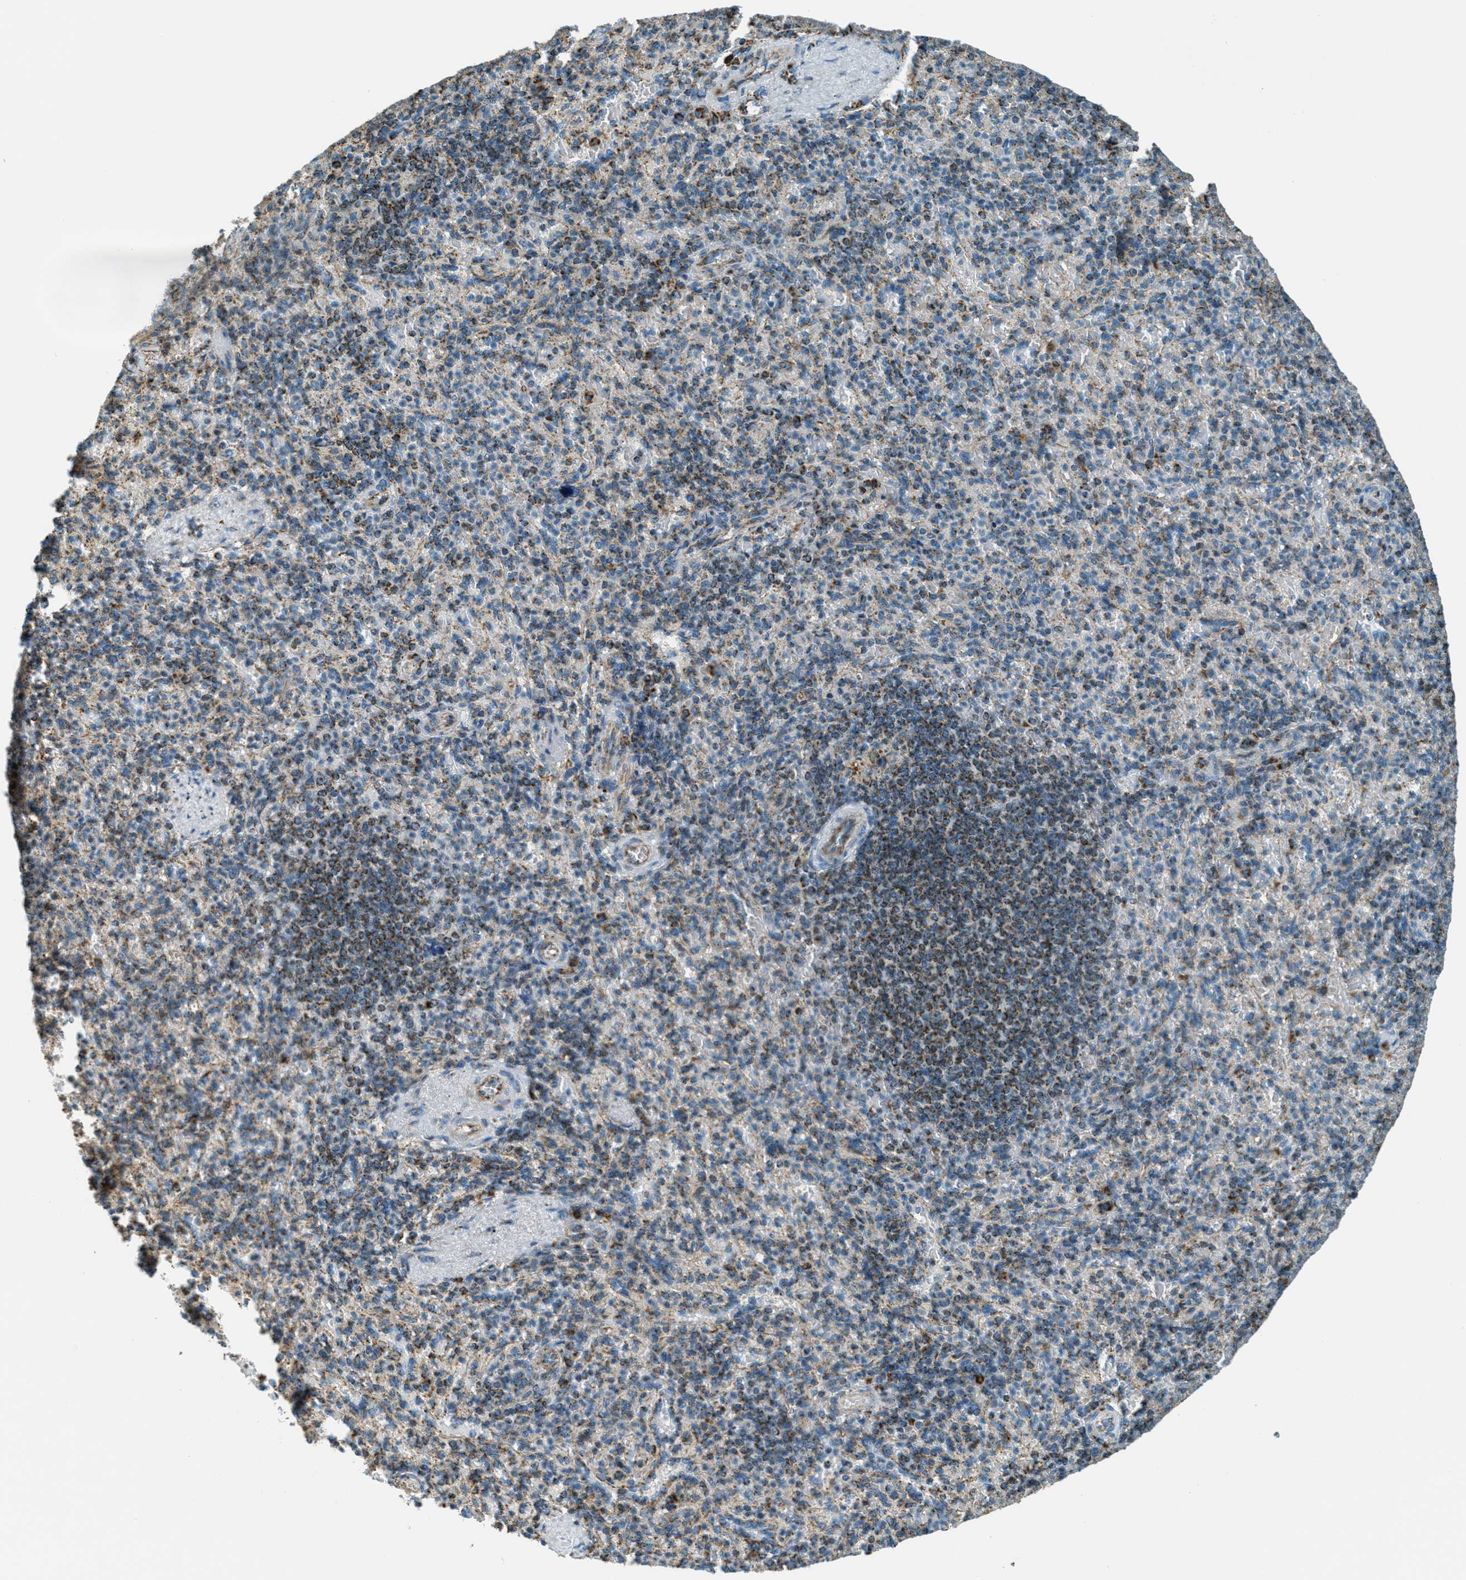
{"staining": {"intensity": "weak", "quantity": "25%-75%", "location": "cytoplasmic/membranous"}, "tissue": "spleen", "cell_type": "Cells in red pulp", "image_type": "normal", "snomed": [{"axis": "morphology", "description": "Normal tissue, NOS"}, {"axis": "topography", "description": "Spleen"}], "caption": "This histopathology image reveals benign spleen stained with IHC to label a protein in brown. The cytoplasmic/membranous of cells in red pulp show weak positivity for the protein. Nuclei are counter-stained blue.", "gene": "CHST15", "patient": {"sex": "female", "age": 74}}